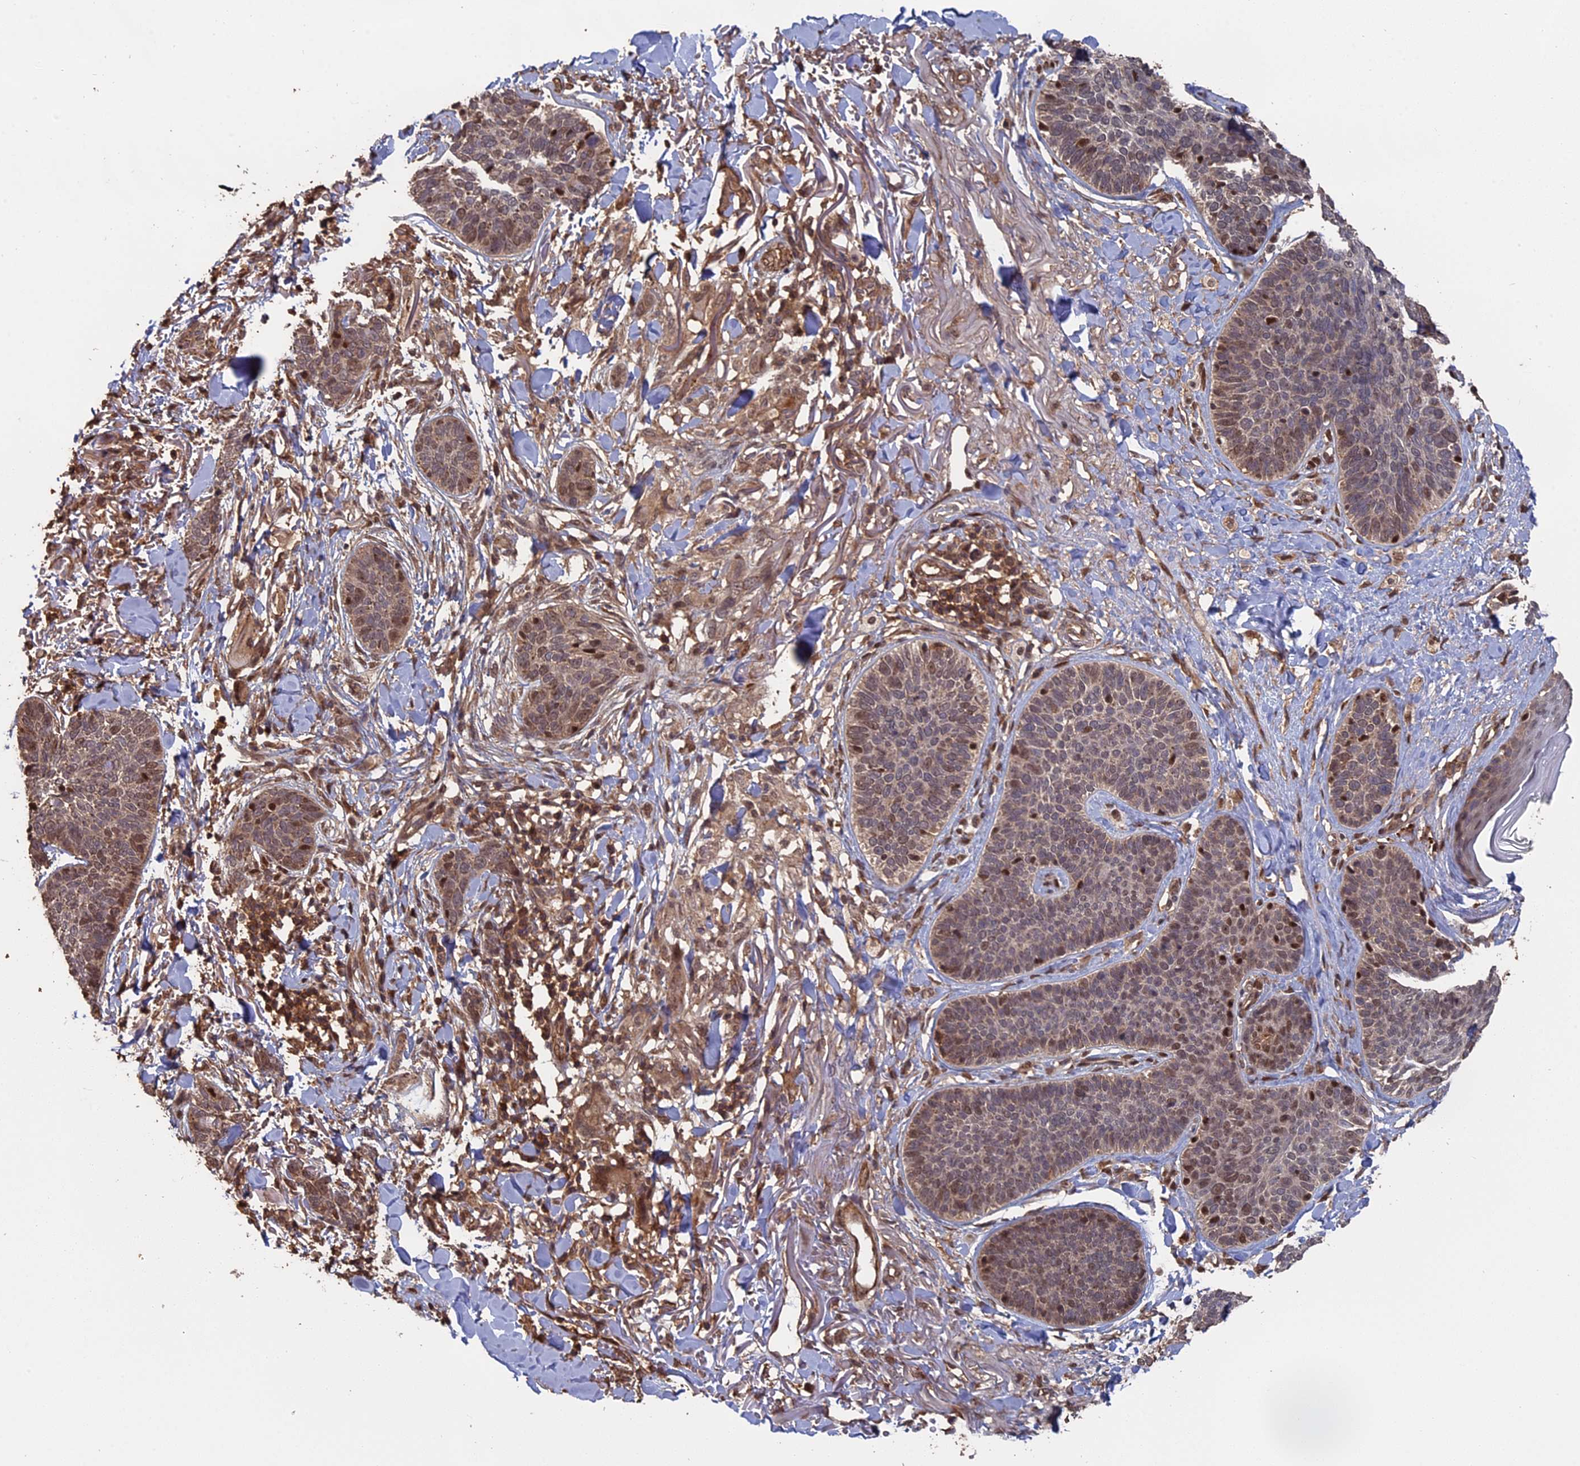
{"staining": {"intensity": "weak", "quantity": "25%-75%", "location": "nuclear"}, "tissue": "skin cancer", "cell_type": "Tumor cells", "image_type": "cancer", "snomed": [{"axis": "morphology", "description": "Basal cell carcinoma"}, {"axis": "topography", "description": "Skin"}], "caption": "DAB (3,3'-diaminobenzidine) immunohistochemical staining of human skin basal cell carcinoma reveals weak nuclear protein staining in about 25%-75% of tumor cells.", "gene": "MYBL2", "patient": {"sex": "male", "age": 85}}